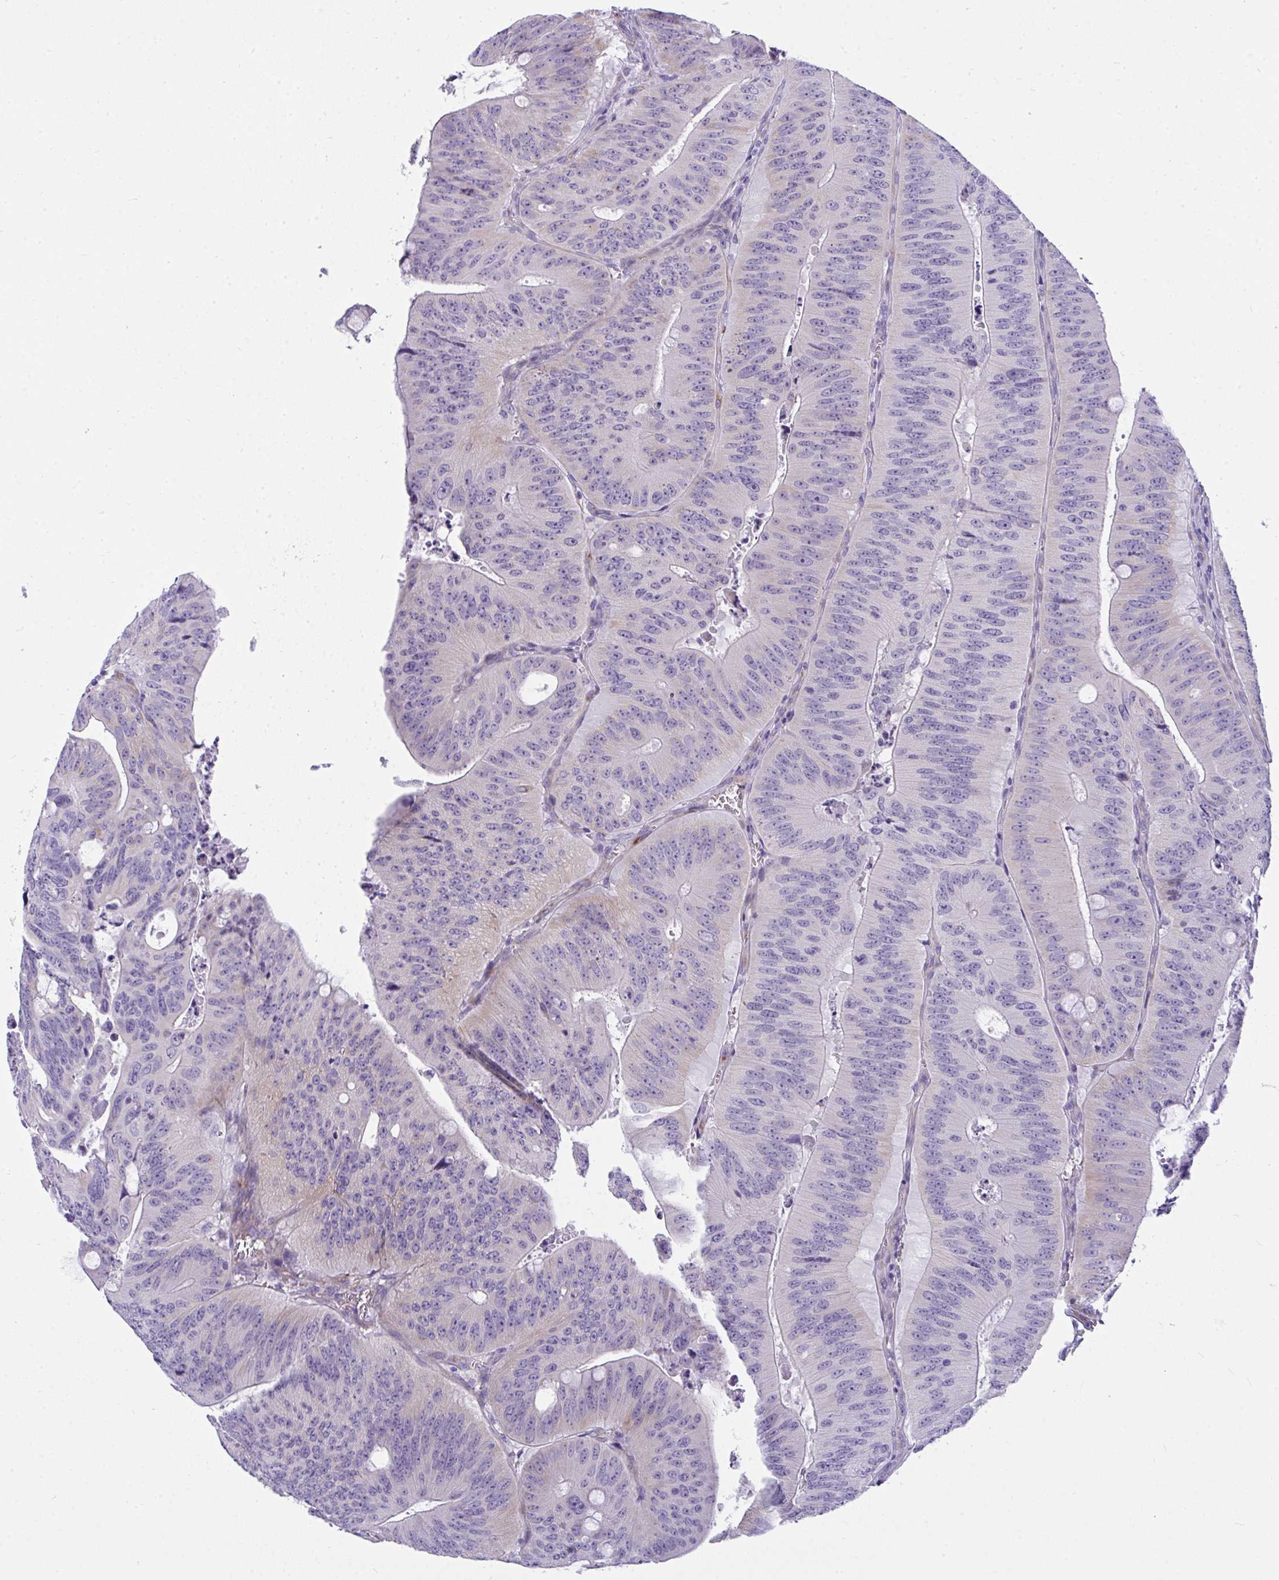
{"staining": {"intensity": "moderate", "quantity": "<25%", "location": "cytoplasmic/membranous"}, "tissue": "colorectal cancer", "cell_type": "Tumor cells", "image_type": "cancer", "snomed": [{"axis": "morphology", "description": "Adenocarcinoma, NOS"}, {"axis": "topography", "description": "Colon"}], "caption": "The immunohistochemical stain labels moderate cytoplasmic/membranous positivity in tumor cells of colorectal adenocarcinoma tissue.", "gene": "TSBP1", "patient": {"sex": "male", "age": 62}}